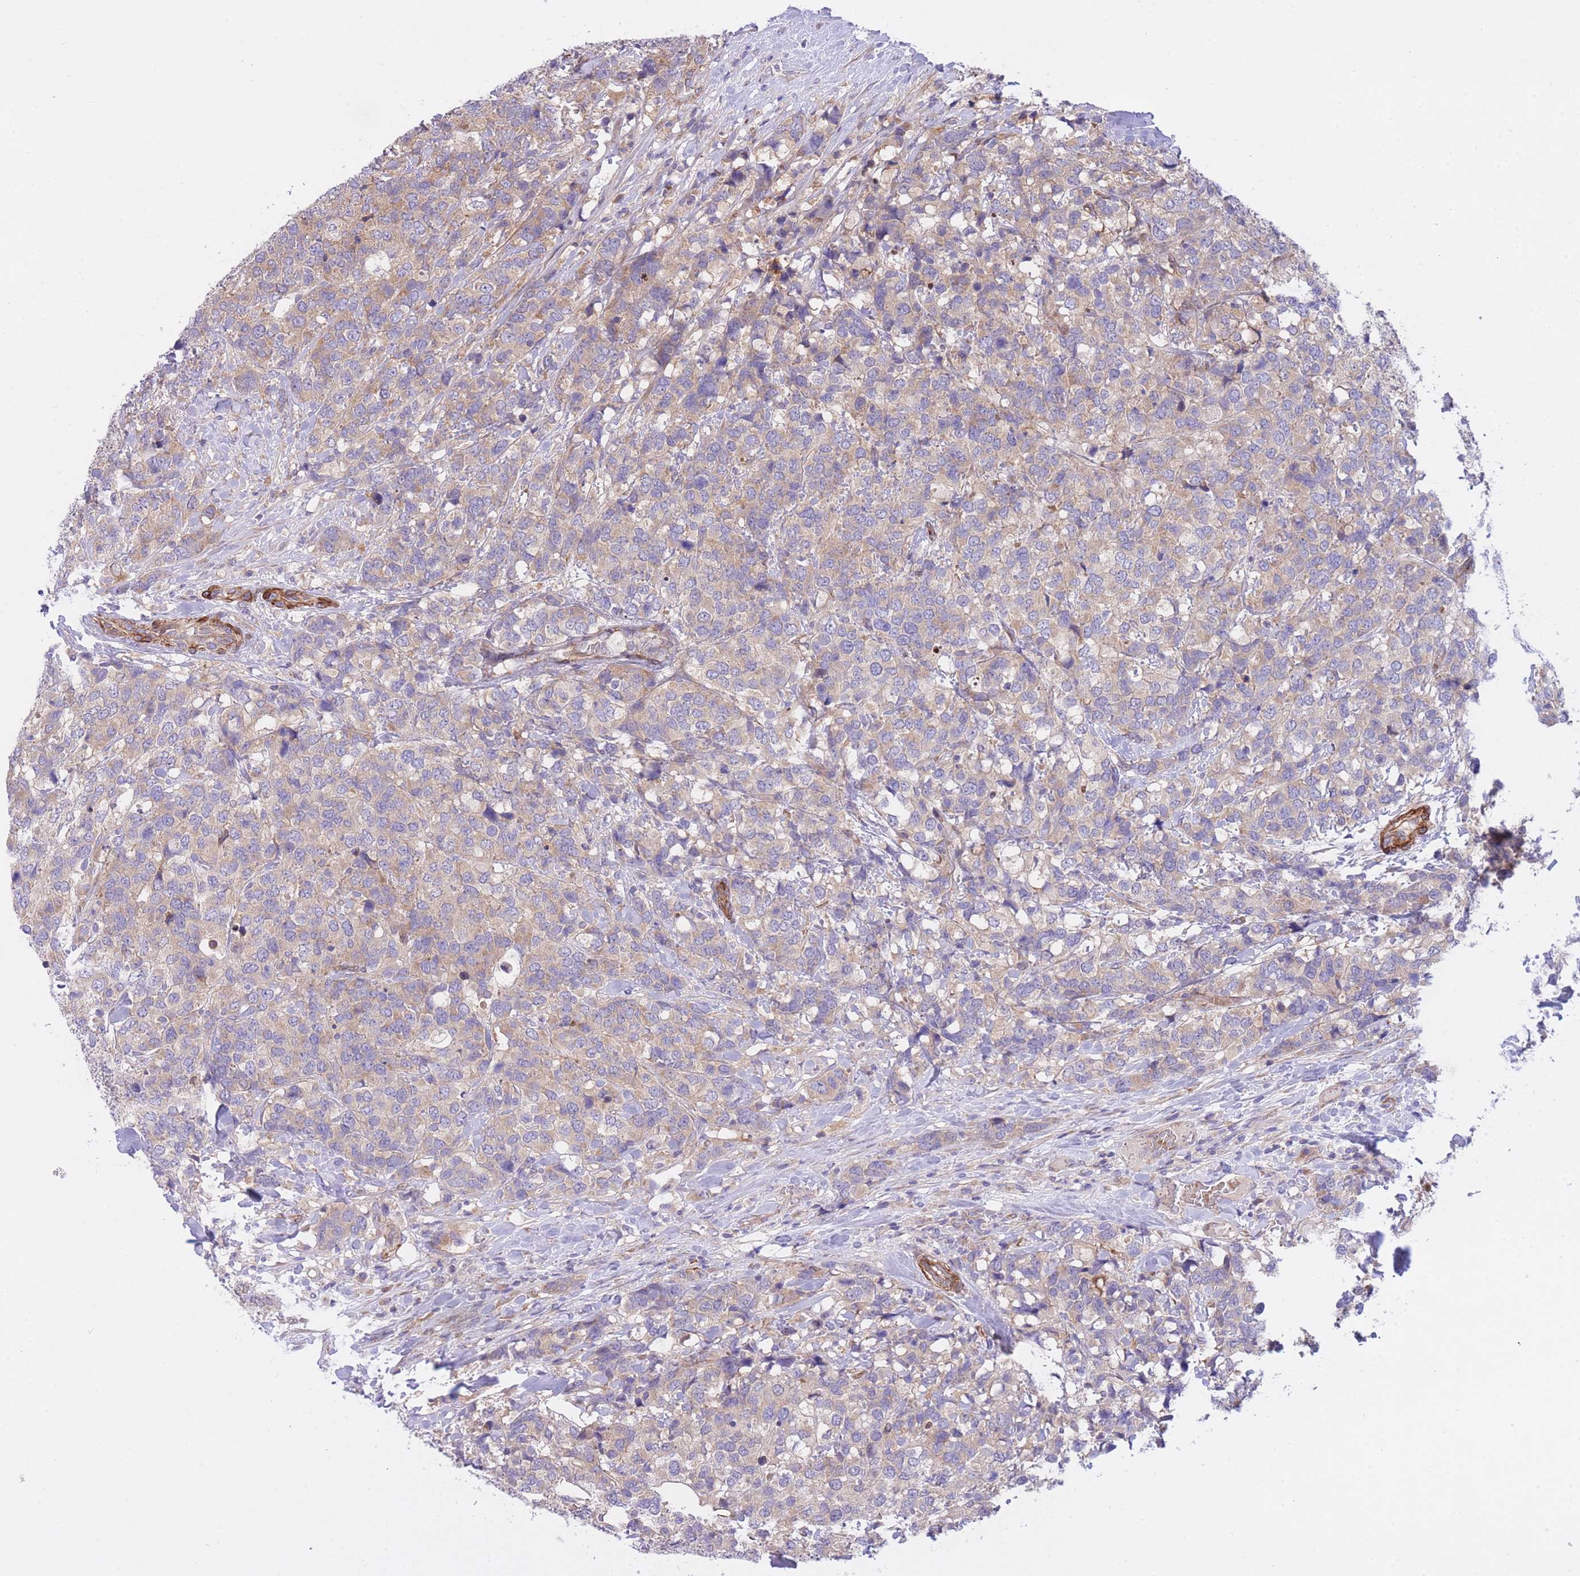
{"staining": {"intensity": "moderate", "quantity": "25%-75%", "location": "cytoplasmic/membranous"}, "tissue": "breast cancer", "cell_type": "Tumor cells", "image_type": "cancer", "snomed": [{"axis": "morphology", "description": "Lobular carcinoma"}, {"axis": "topography", "description": "Breast"}], "caption": "This photomicrograph exhibits immunohistochemistry staining of breast cancer (lobular carcinoma), with medium moderate cytoplasmic/membranous staining in about 25%-75% of tumor cells.", "gene": "CHAC1", "patient": {"sex": "female", "age": 59}}